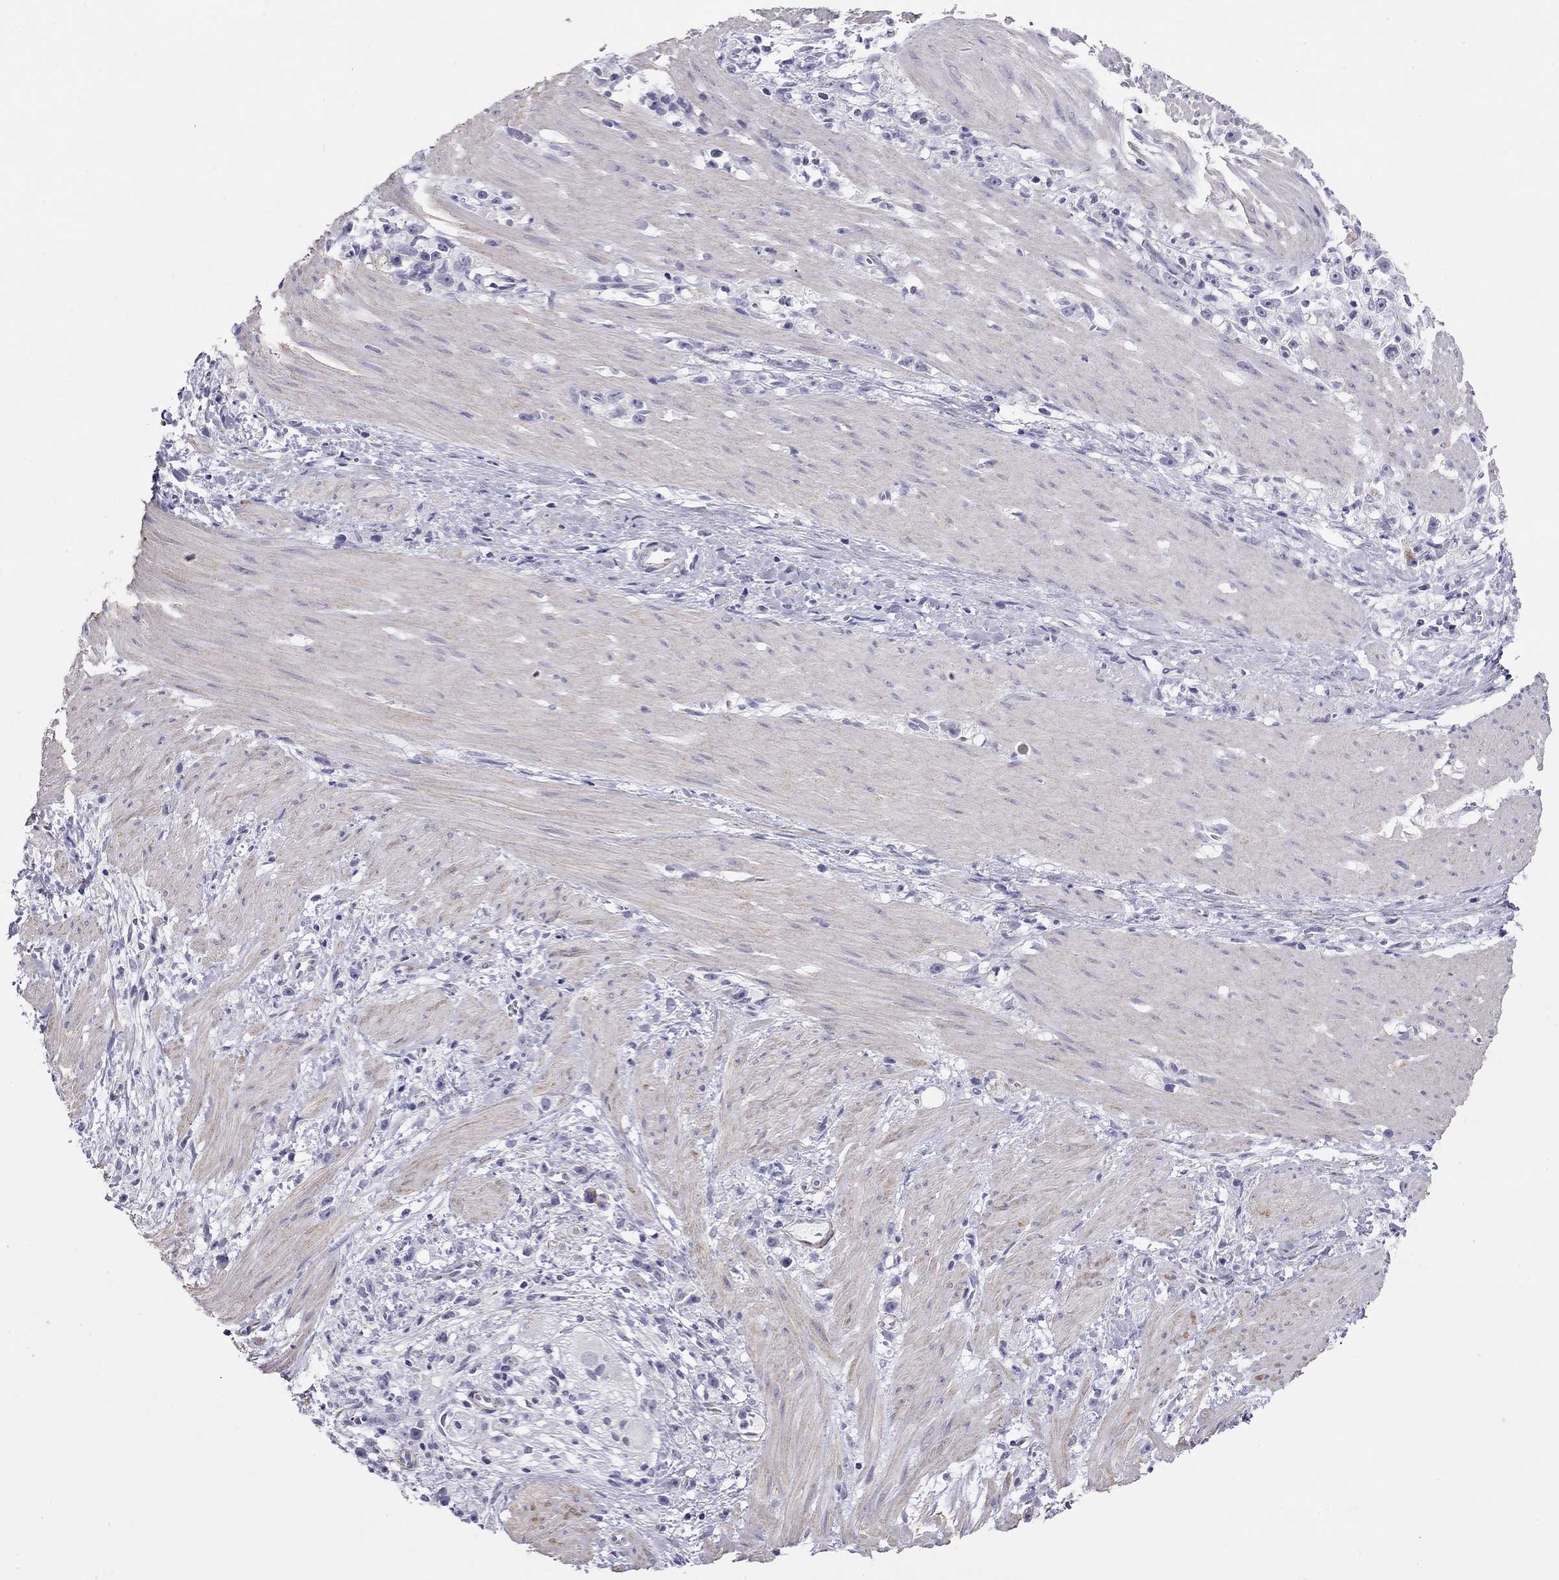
{"staining": {"intensity": "negative", "quantity": "none", "location": "none"}, "tissue": "stomach cancer", "cell_type": "Tumor cells", "image_type": "cancer", "snomed": [{"axis": "morphology", "description": "Adenocarcinoma, NOS"}, {"axis": "topography", "description": "Stomach"}], "caption": "Immunohistochemical staining of human stomach adenocarcinoma exhibits no significant expression in tumor cells.", "gene": "MYMX", "patient": {"sex": "female", "age": 59}}